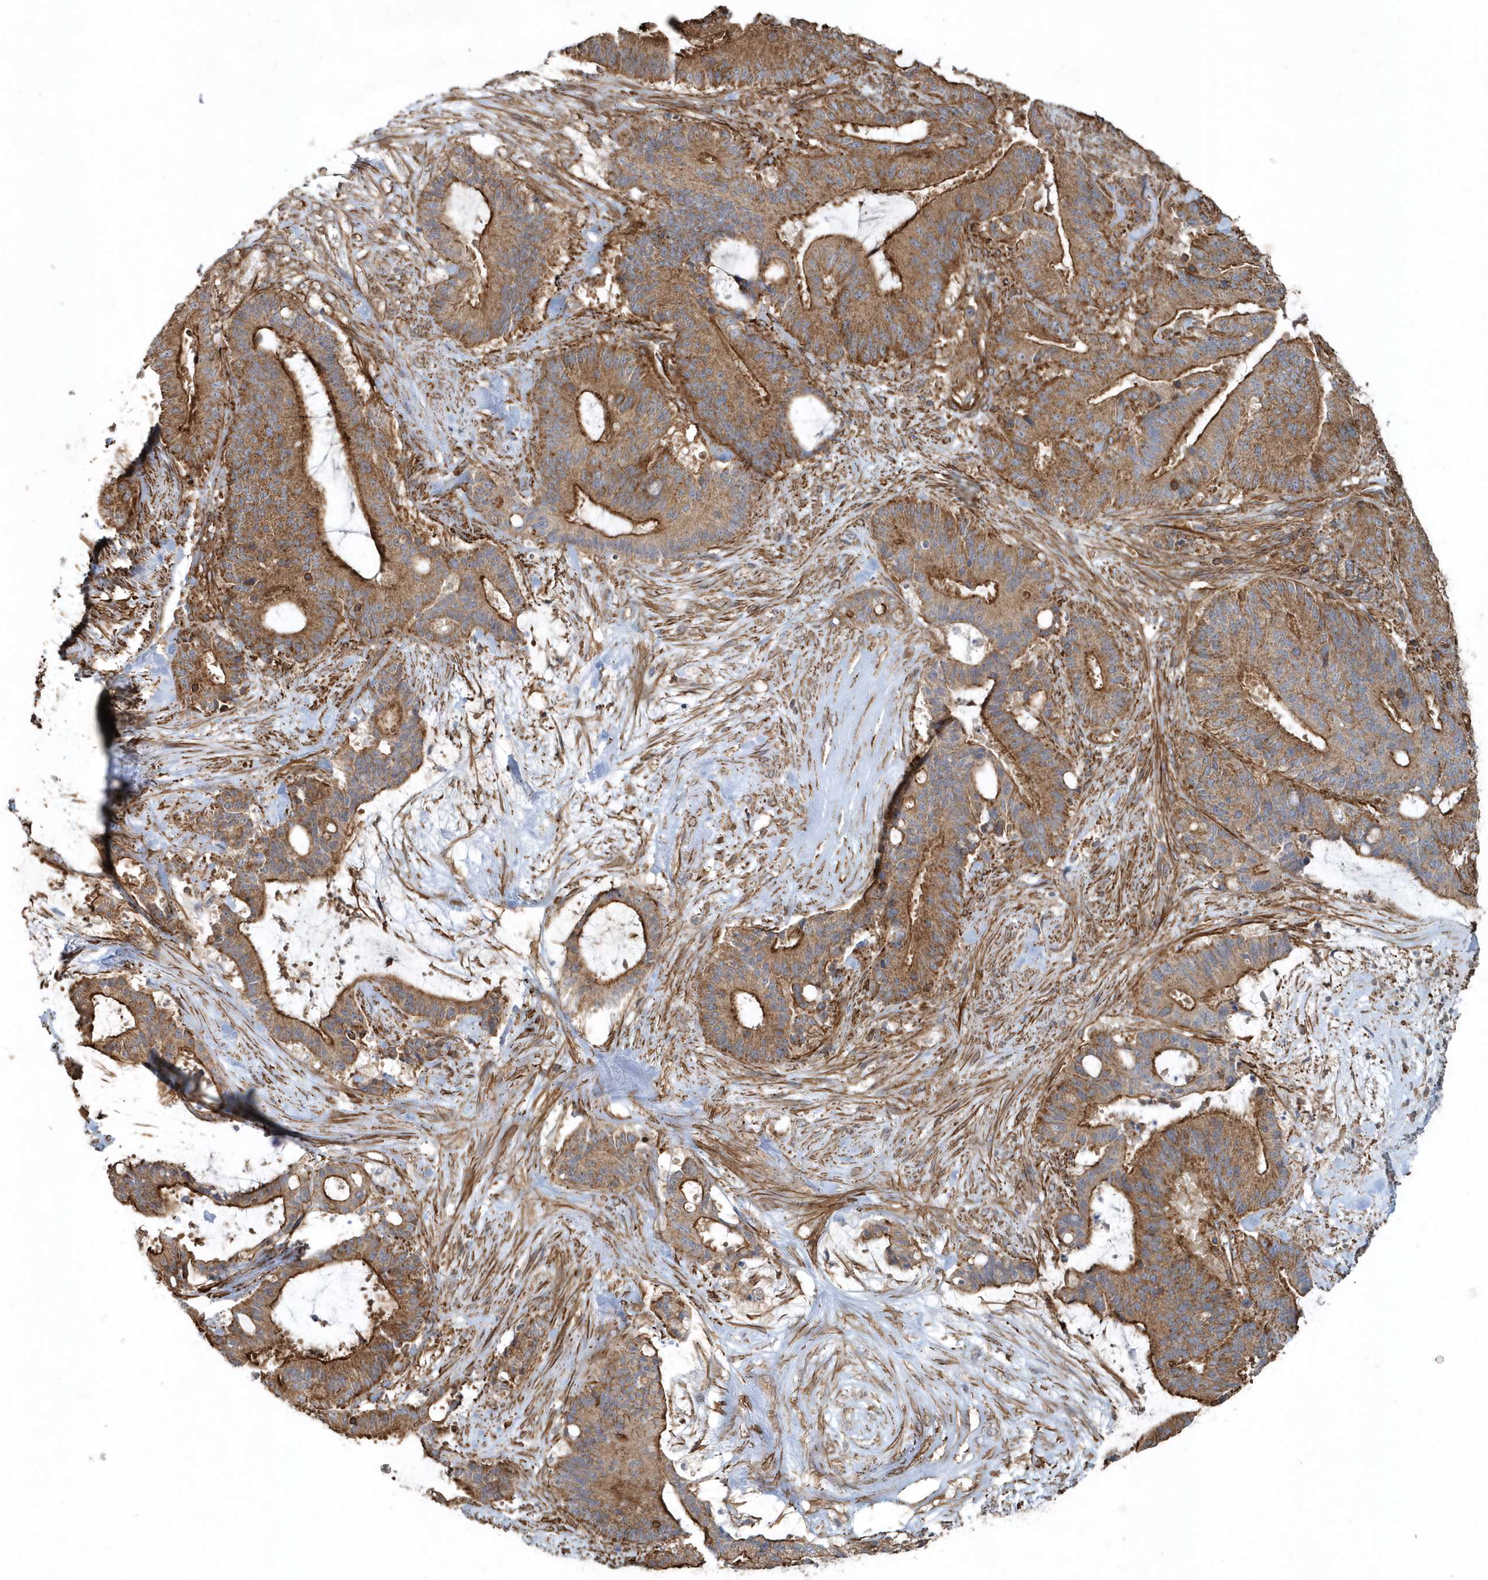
{"staining": {"intensity": "moderate", "quantity": ">75%", "location": "cytoplasmic/membranous"}, "tissue": "liver cancer", "cell_type": "Tumor cells", "image_type": "cancer", "snomed": [{"axis": "morphology", "description": "Normal tissue, NOS"}, {"axis": "morphology", "description": "Cholangiocarcinoma"}, {"axis": "topography", "description": "Liver"}, {"axis": "topography", "description": "Peripheral nerve tissue"}], "caption": "Liver cholangiocarcinoma stained with a protein marker demonstrates moderate staining in tumor cells.", "gene": "MMUT", "patient": {"sex": "female", "age": 73}}